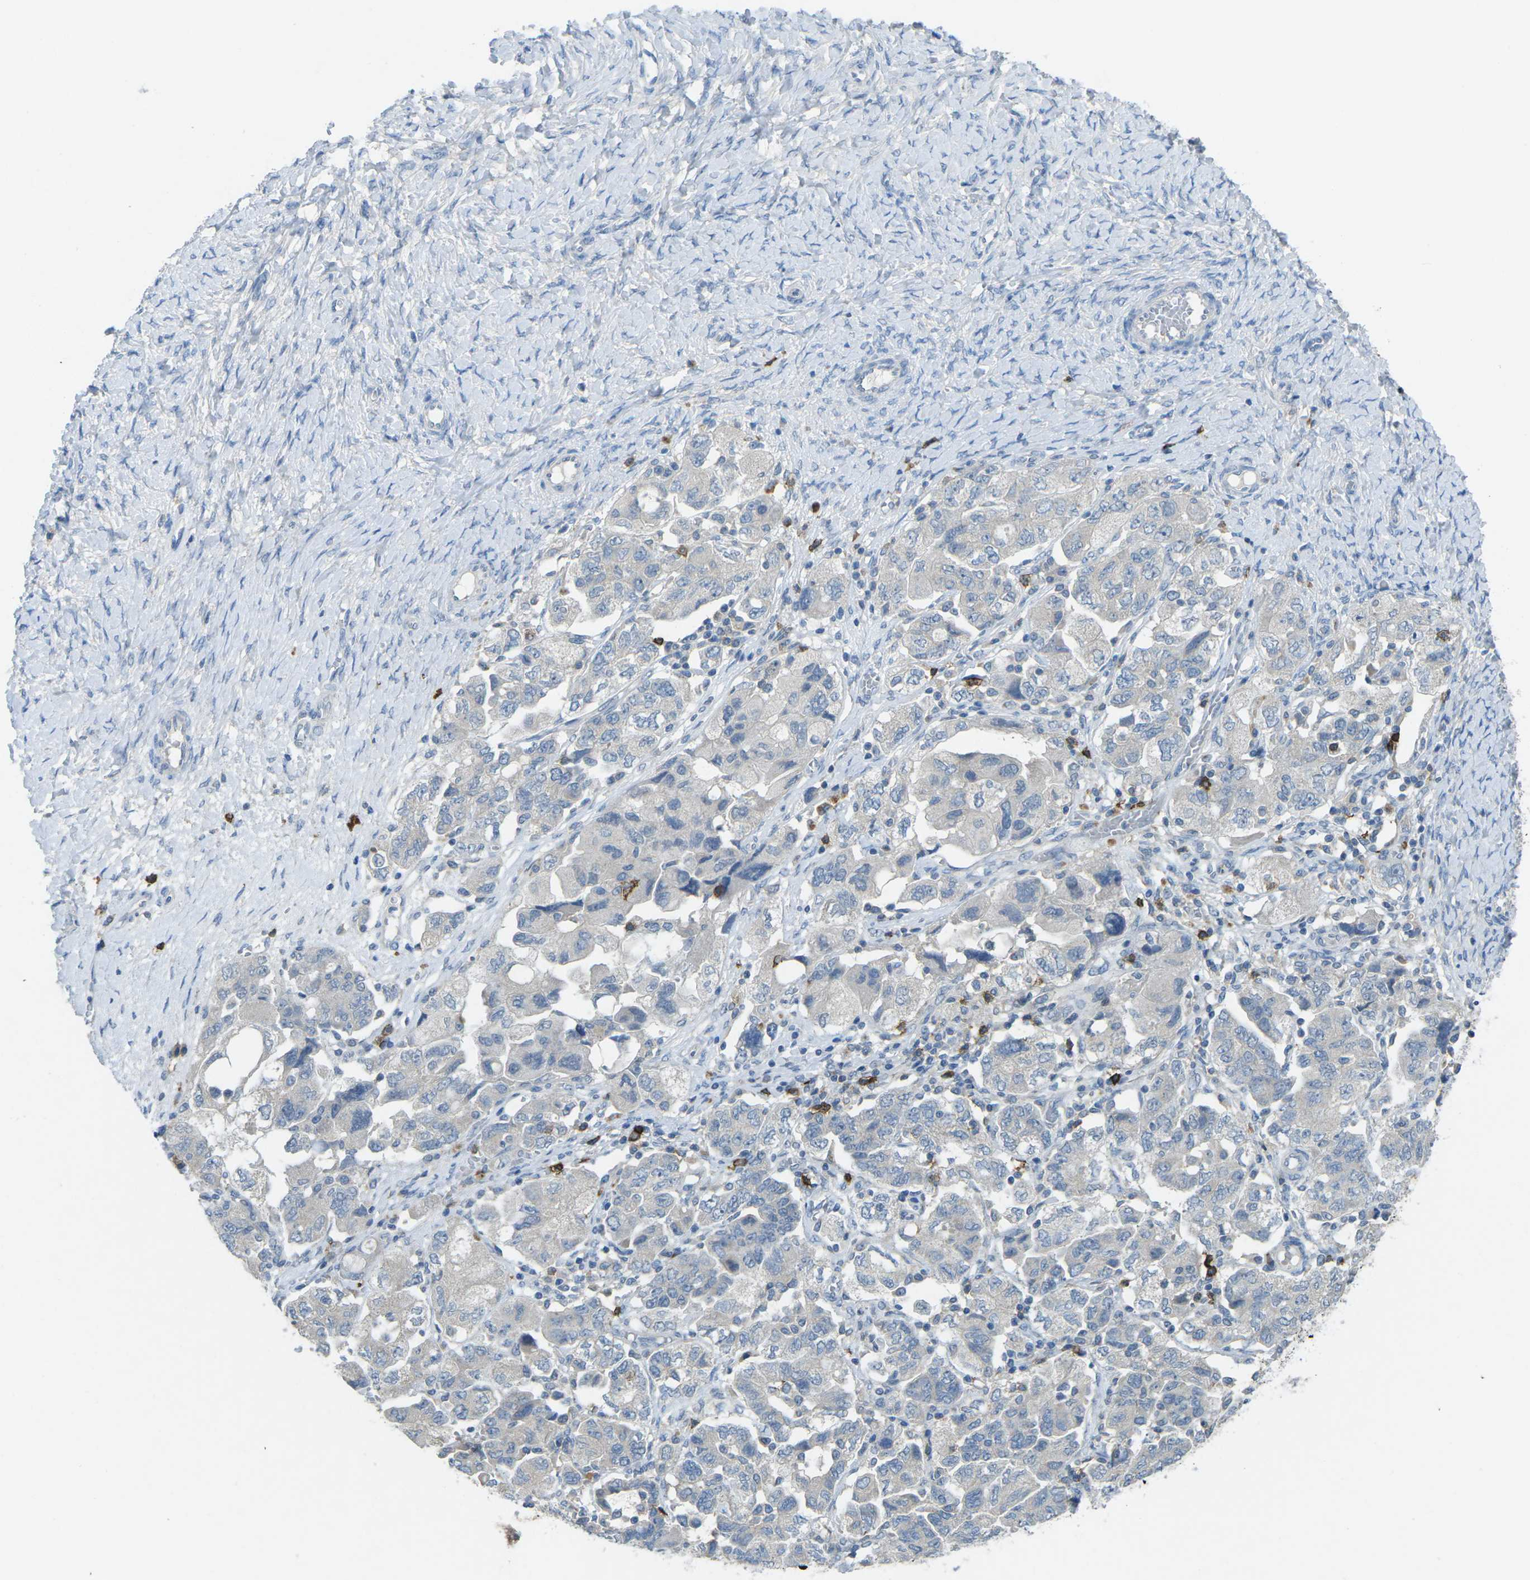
{"staining": {"intensity": "negative", "quantity": "none", "location": "none"}, "tissue": "ovarian cancer", "cell_type": "Tumor cells", "image_type": "cancer", "snomed": [{"axis": "morphology", "description": "Carcinoma, NOS"}, {"axis": "morphology", "description": "Cystadenocarcinoma, serous, NOS"}, {"axis": "topography", "description": "Ovary"}], "caption": "DAB immunohistochemical staining of human ovarian cancer (carcinoma) demonstrates no significant positivity in tumor cells.", "gene": "CD19", "patient": {"sex": "female", "age": 69}}